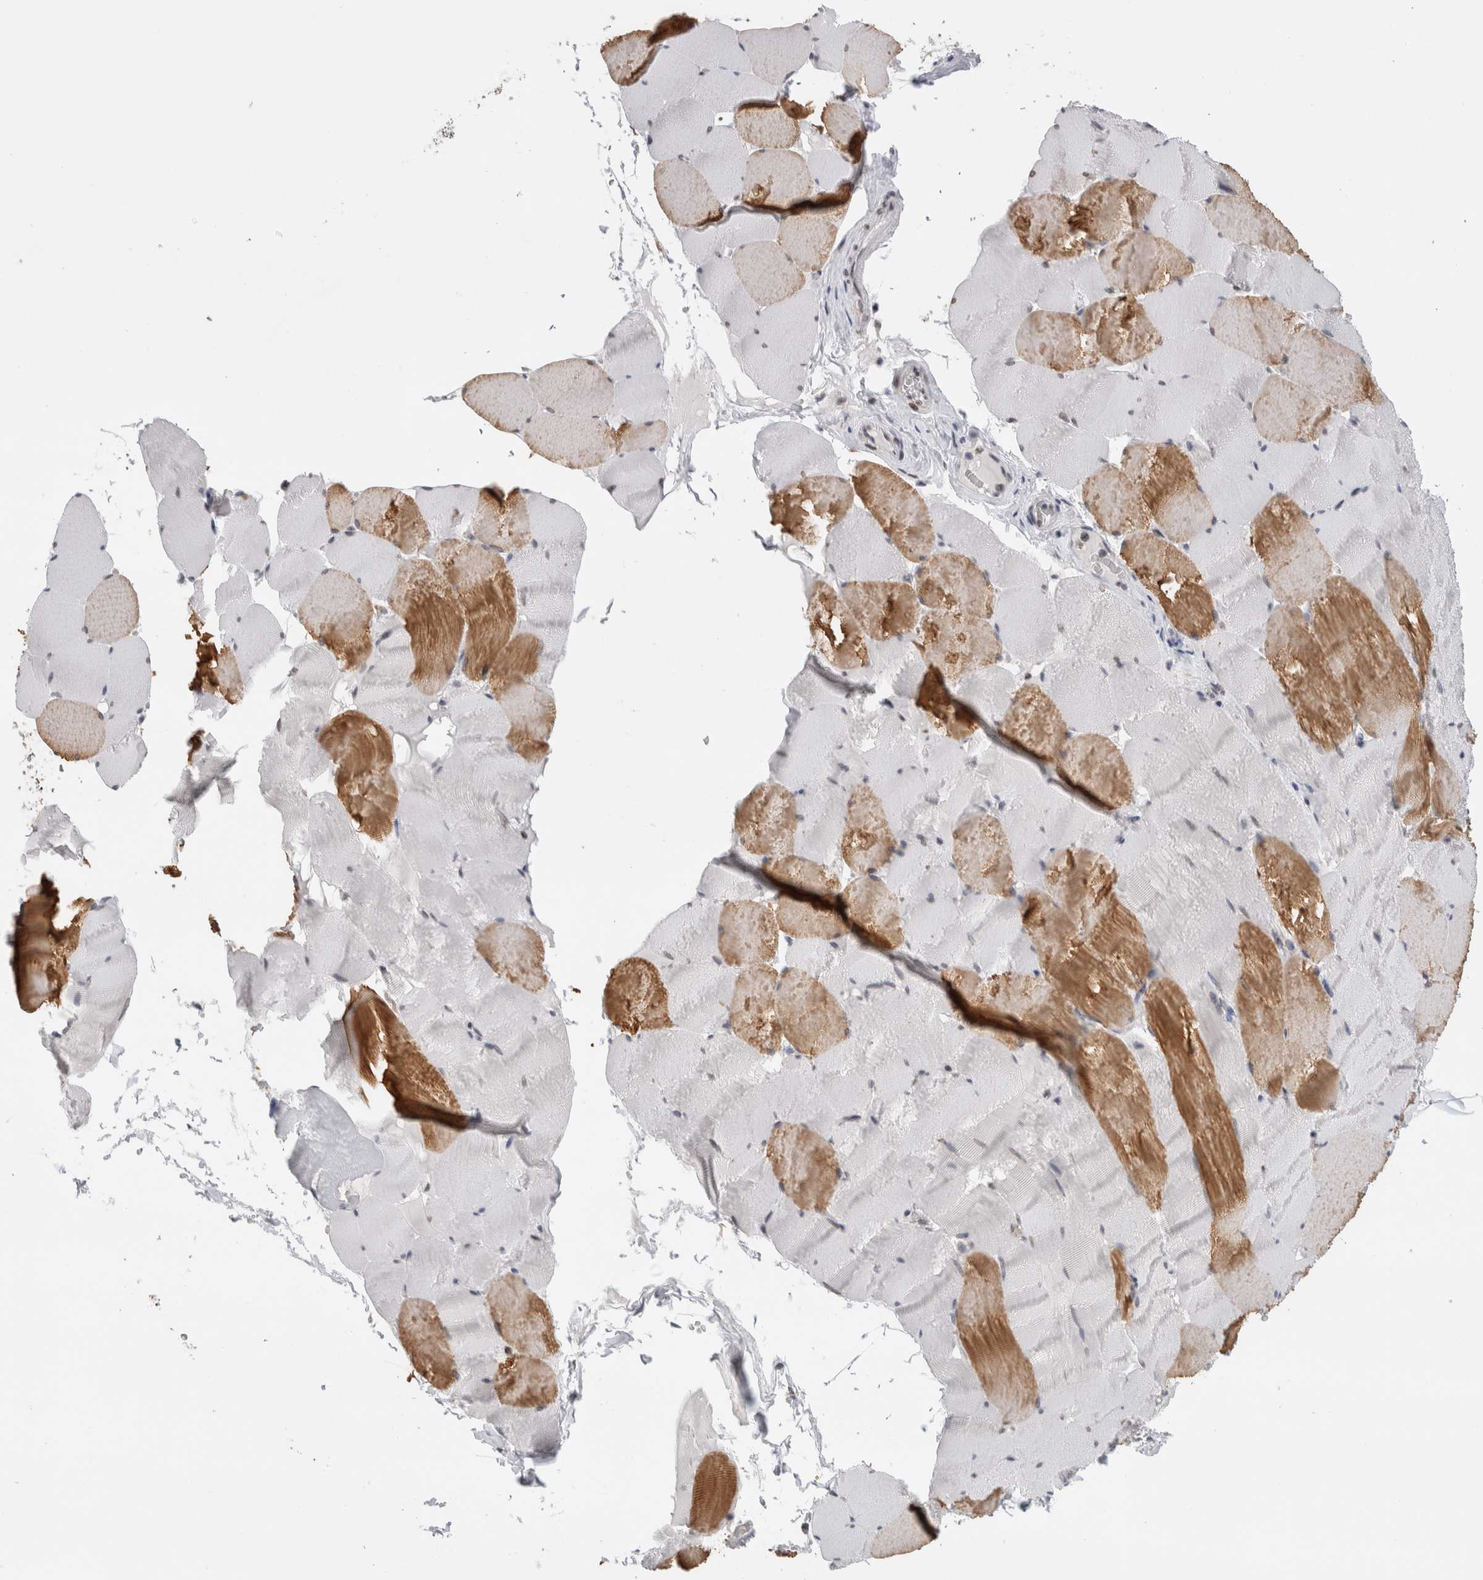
{"staining": {"intensity": "moderate", "quantity": "25%-75%", "location": "cytoplasmic/membranous"}, "tissue": "skeletal muscle", "cell_type": "Myocytes", "image_type": "normal", "snomed": [{"axis": "morphology", "description": "Normal tissue, NOS"}, {"axis": "topography", "description": "Skeletal muscle"}], "caption": "Brown immunohistochemical staining in benign human skeletal muscle displays moderate cytoplasmic/membranous expression in about 25%-75% of myocytes. The staining was performed using DAB to visualize the protein expression in brown, while the nuclei were stained in blue with hematoxylin (Magnification: 20x).", "gene": "VCPIP1", "patient": {"sex": "male", "age": 62}}